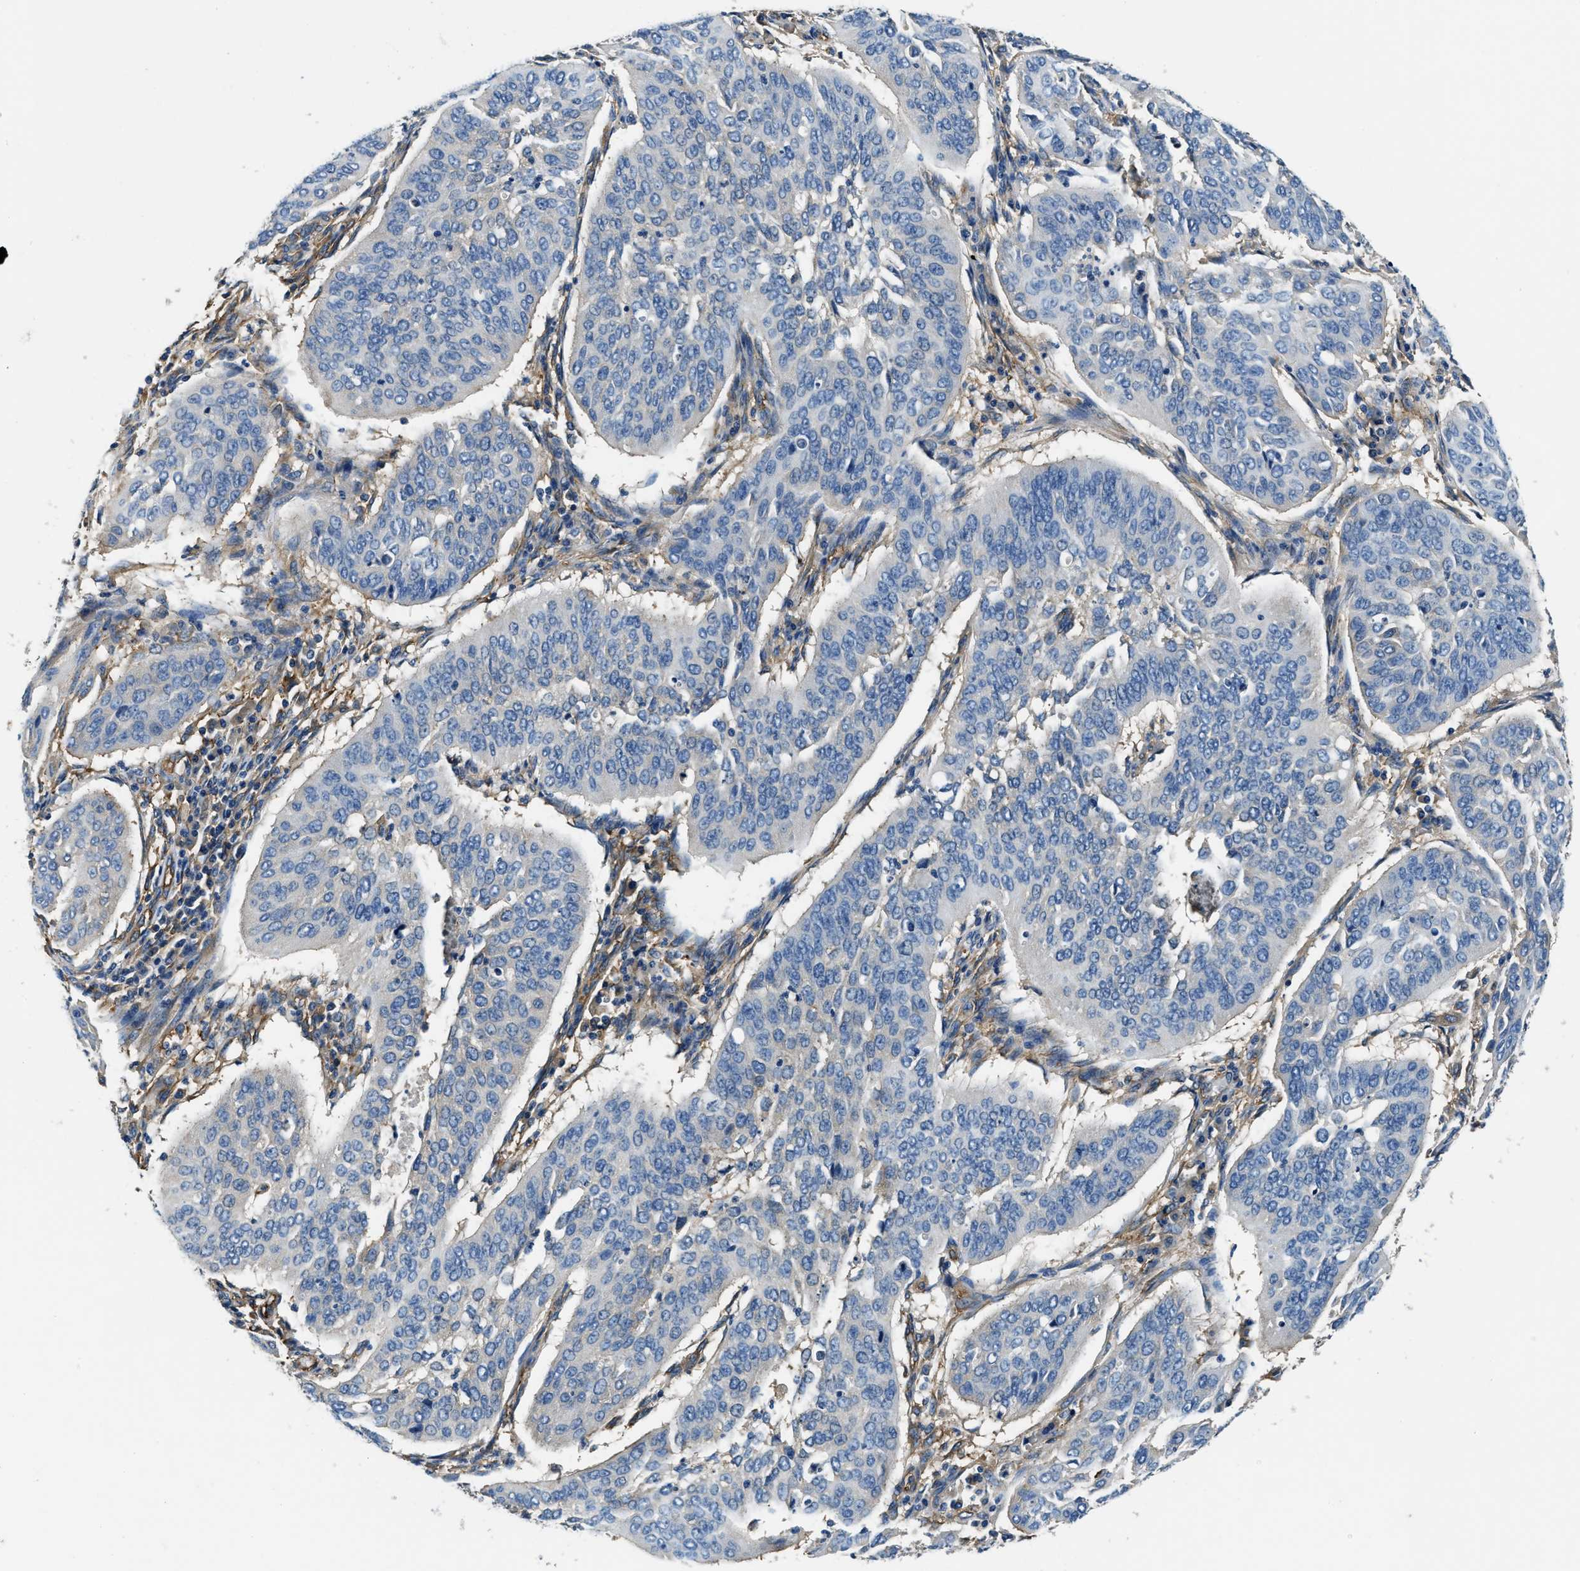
{"staining": {"intensity": "negative", "quantity": "none", "location": "none"}, "tissue": "cervical cancer", "cell_type": "Tumor cells", "image_type": "cancer", "snomed": [{"axis": "morphology", "description": "Normal tissue, NOS"}, {"axis": "morphology", "description": "Squamous cell carcinoma, NOS"}, {"axis": "topography", "description": "Cervix"}], "caption": "DAB (3,3'-diaminobenzidine) immunohistochemical staining of human cervical cancer reveals no significant staining in tumor cells.", "gene": "EEA1", "patient": {"sex": "female", "age": 39}}